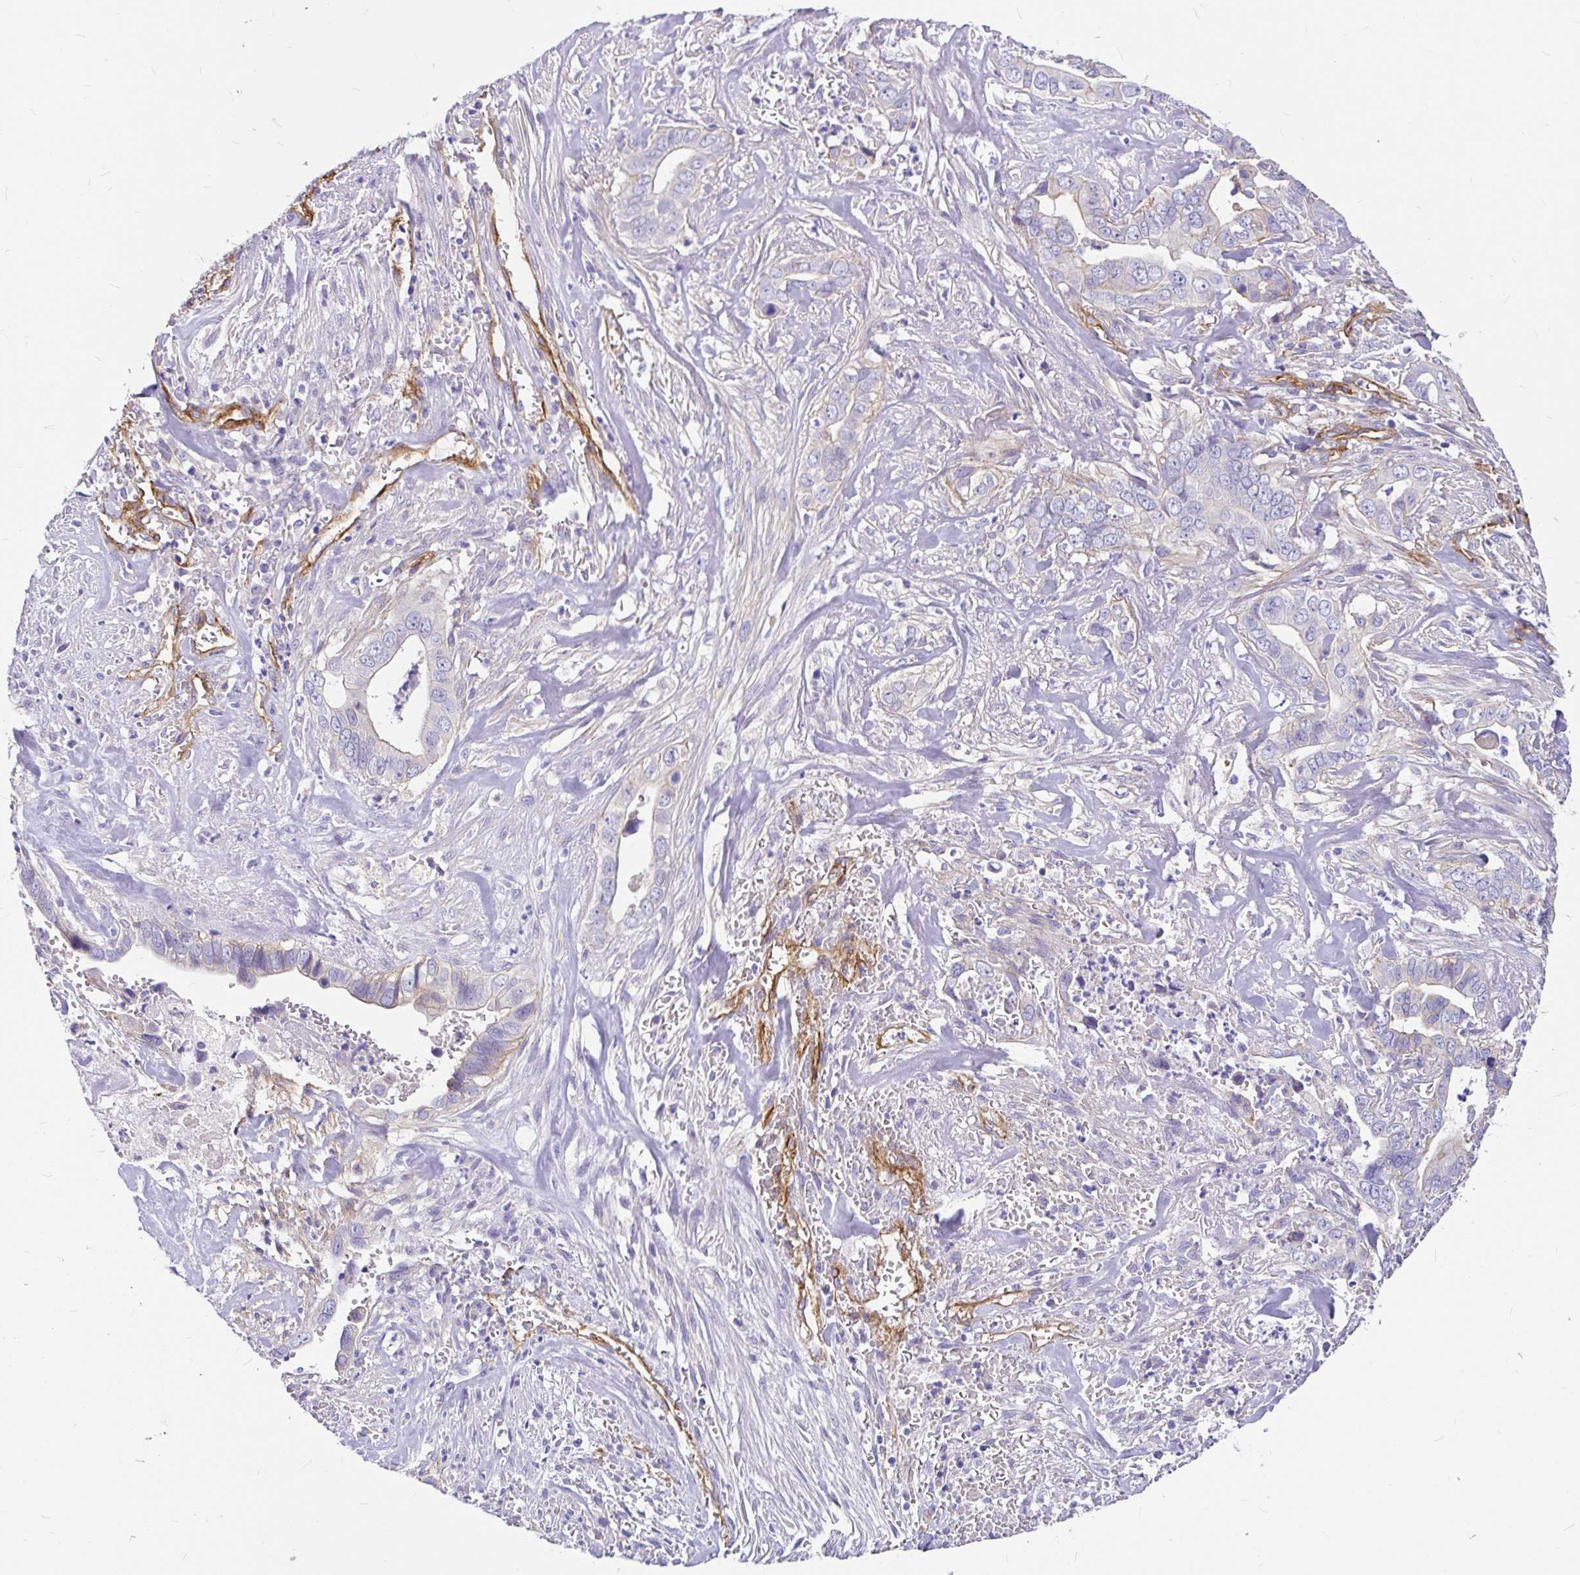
{"staining": {"intensity": "negative", "quantity": "none", "location": "none"}, "tissue": "liver cancer", "cell_type": "Tumor cells", "image_type": "cancer", "snomed": [{"axis": "morphology", "description": "Cholangiocarcinoma"}, {"axis": "topography", "description": "Liver"}], "caption": "Tumor cells show no significant positivity in liver cancer (cholangiocarcinoma).", "gene": "MYO1B", "patient": {"sex": "female", "age": 79}}